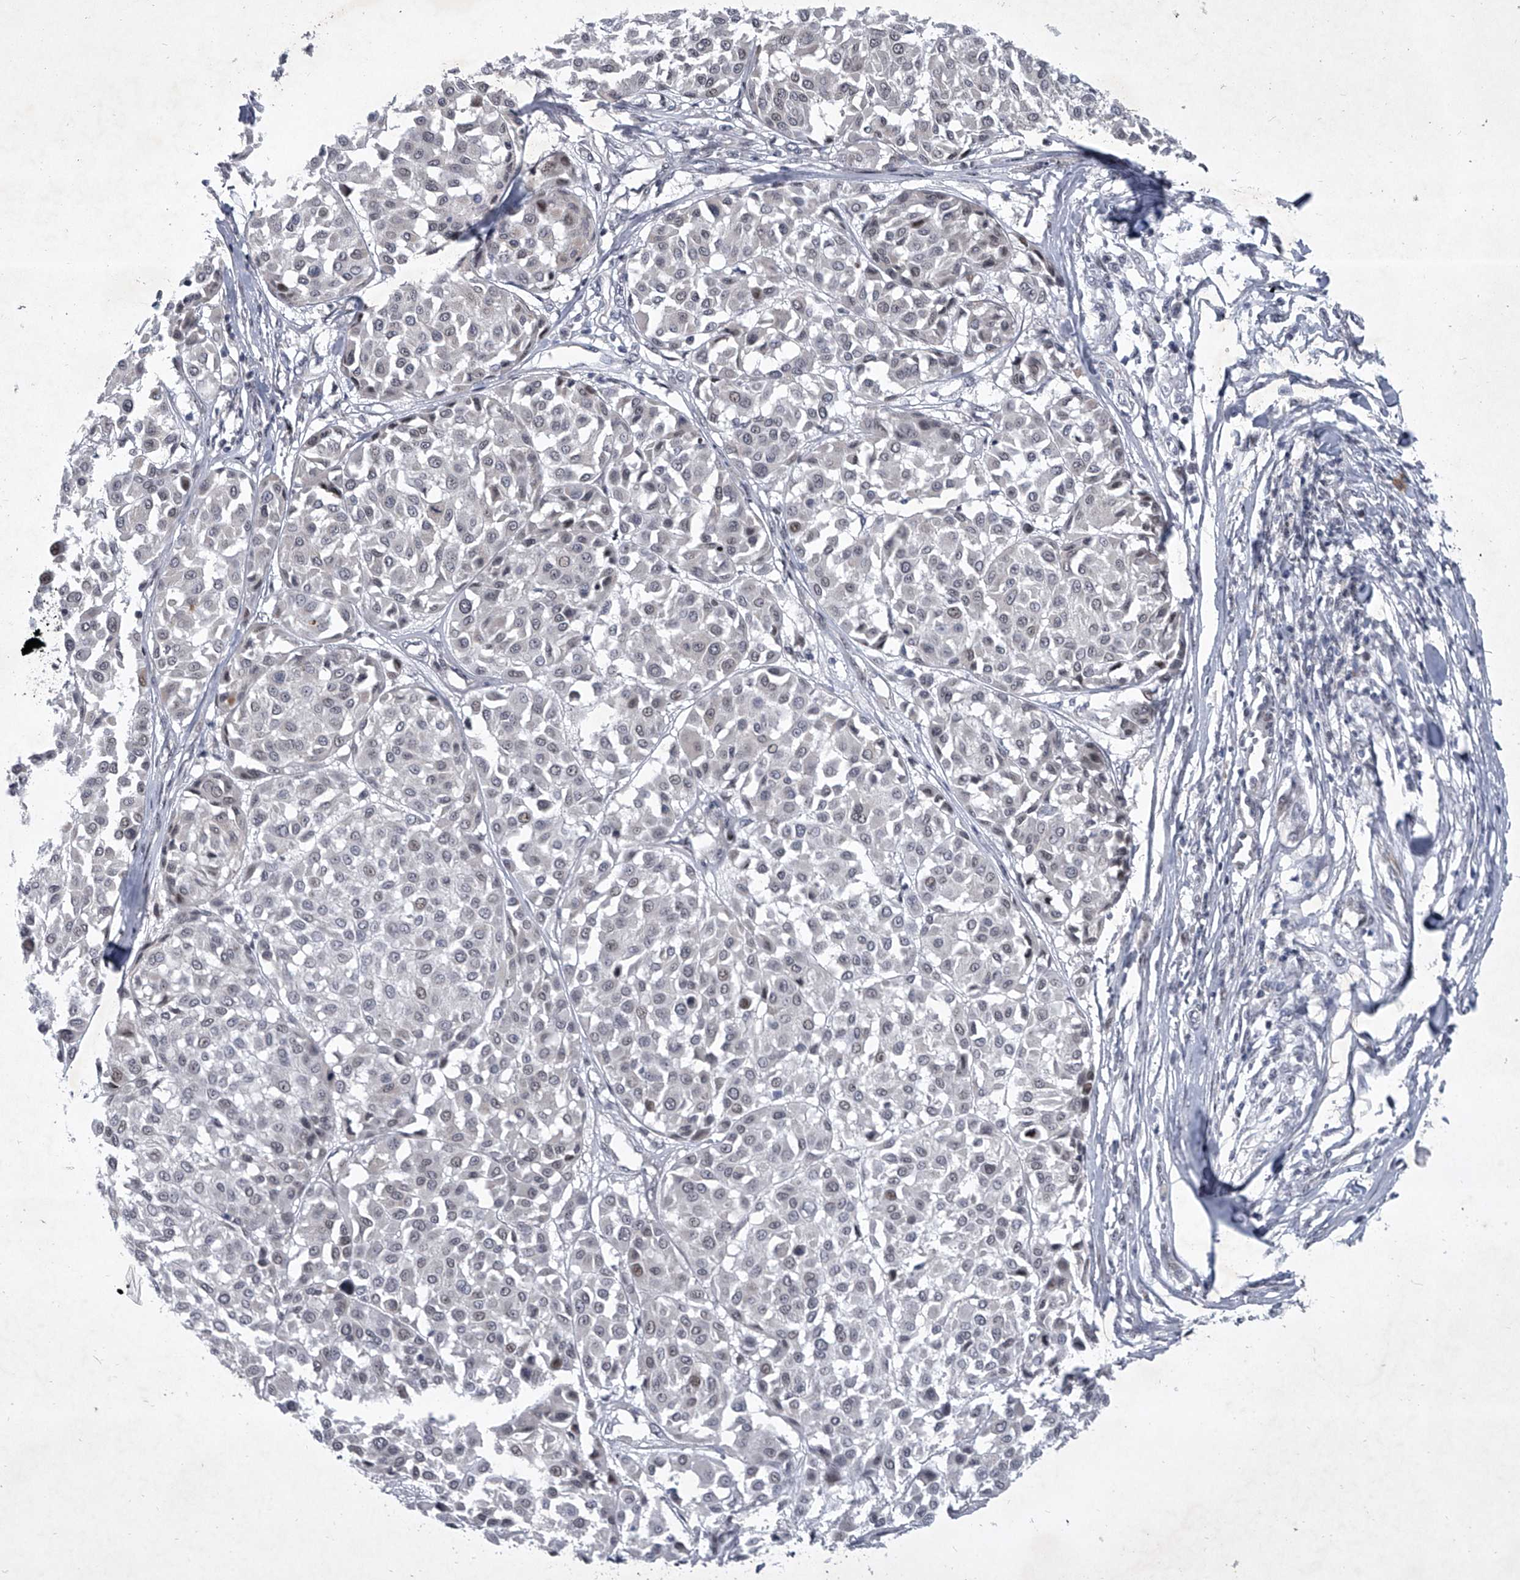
{"staining": {"intensity": "negative", "quantity": "none", "location": "none"}, "tissue": "melanoma", "cell_type": "Tumor cells", "image_type": "cancer", "snomed": [{"axis": "morphology", "description": "Malignant melanoma, Metastatic site"}, {"axis": "topography", "description": "Soft tissue"}], "caption": "Protein analysis of melanoma displays no significant expression in tumor cells. (Brightfield microscopy of DAB immunohistochemistry at high magnification).", "gene": "MLLT1", "patient": {"sex": "male", "age": 41}}